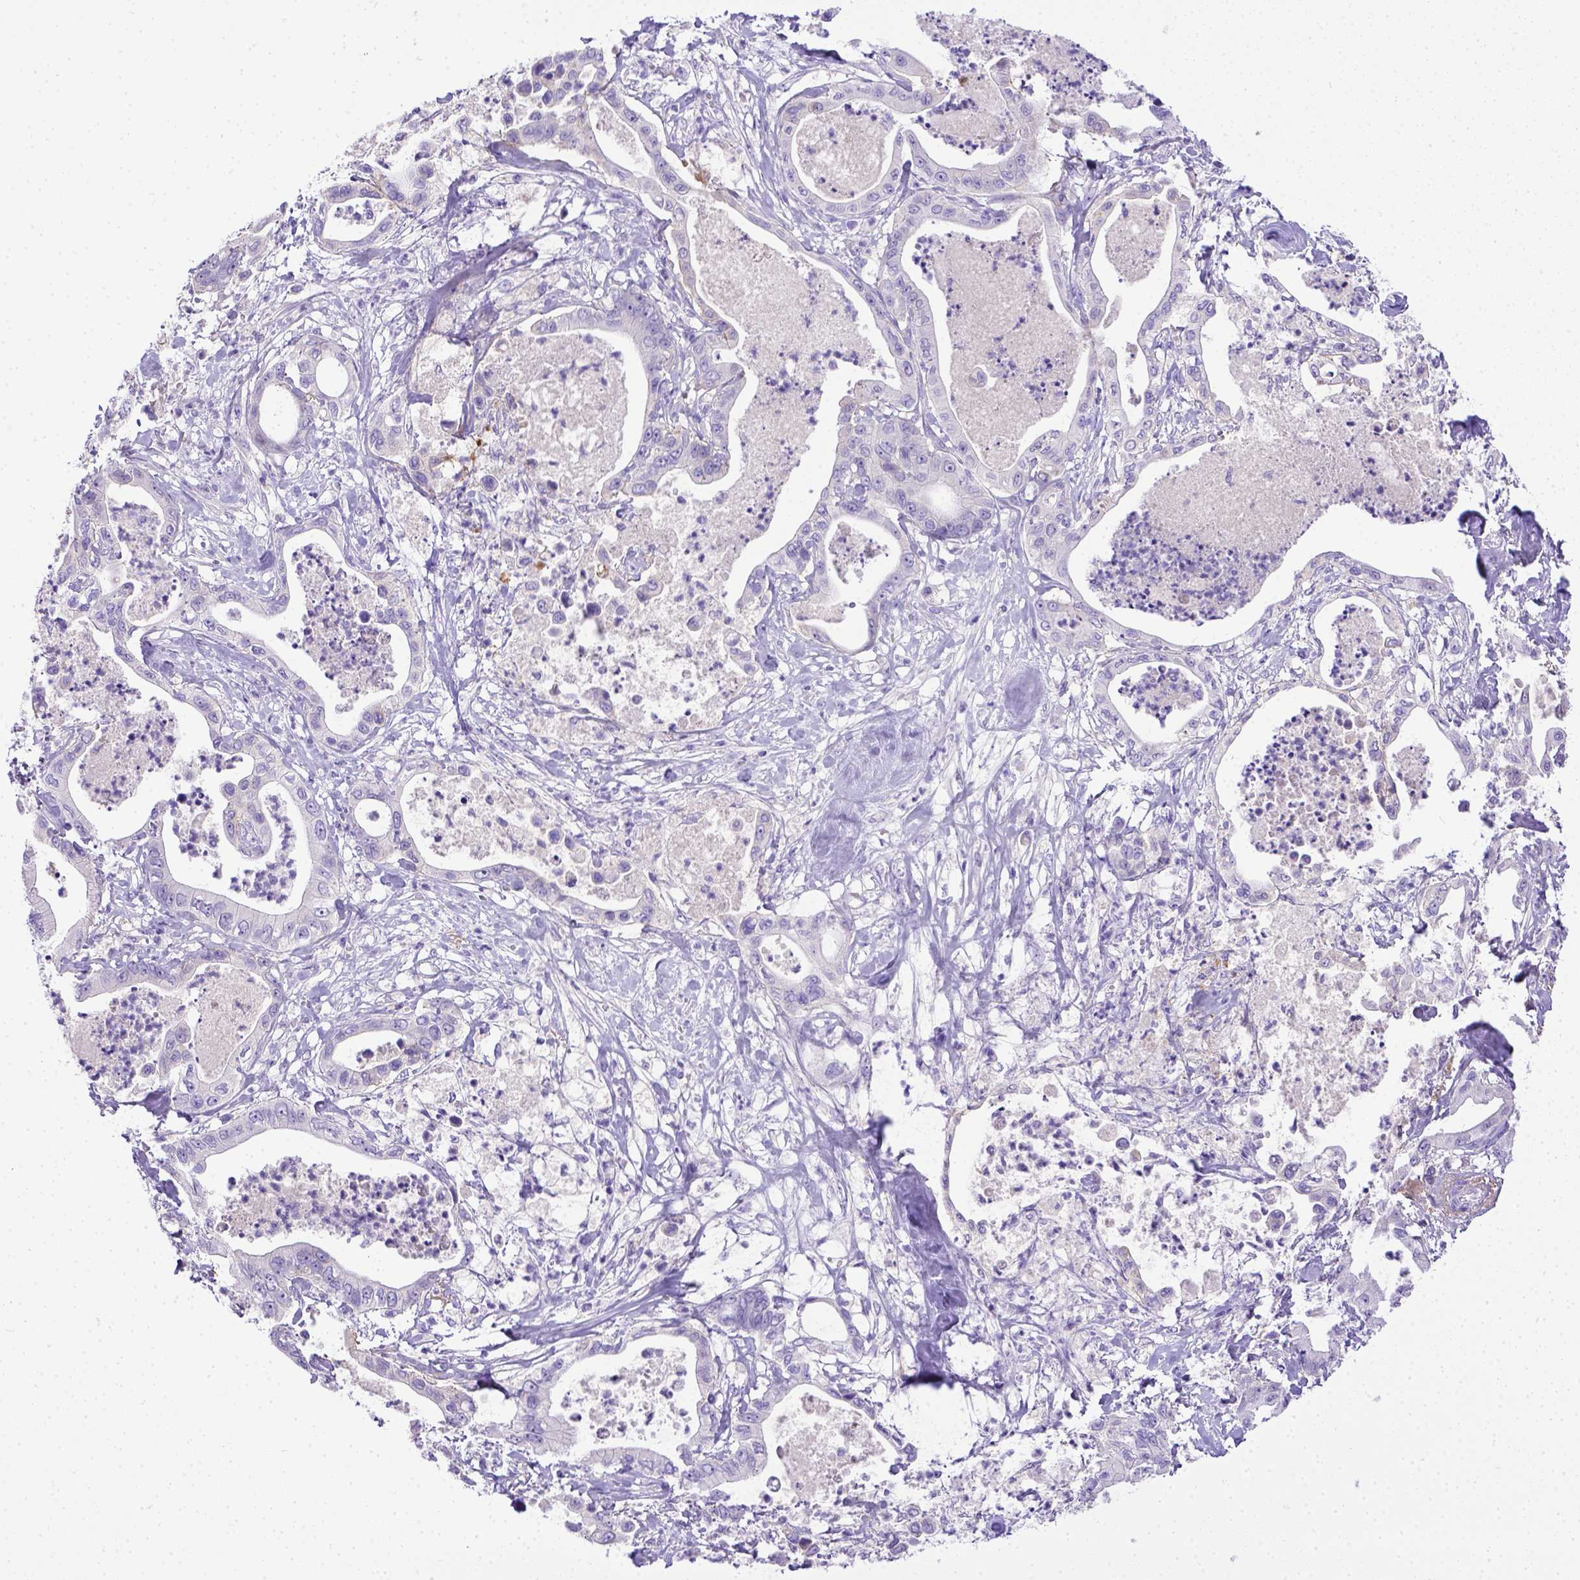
{"staining": {"intensity": "negative", "quantity": "none", "location": "none"}, "tissue": "pancreatic cancer", "cell_type": "Tumor cells", "image_type": "cancer", "snomed": [{"axis": "morphology", "description": "Adenocarcinoma, NOS"}, {"axis": "topography", "description": "Pancreas"}], "caption": "DAB (3,3'-diaminobenzidine) immunohistochemical staining of human pancreatic cancer shows no significant expression in tumor cells.", "gene": "BTN1A1", "patient": {"sex": "male", "age": 71}}